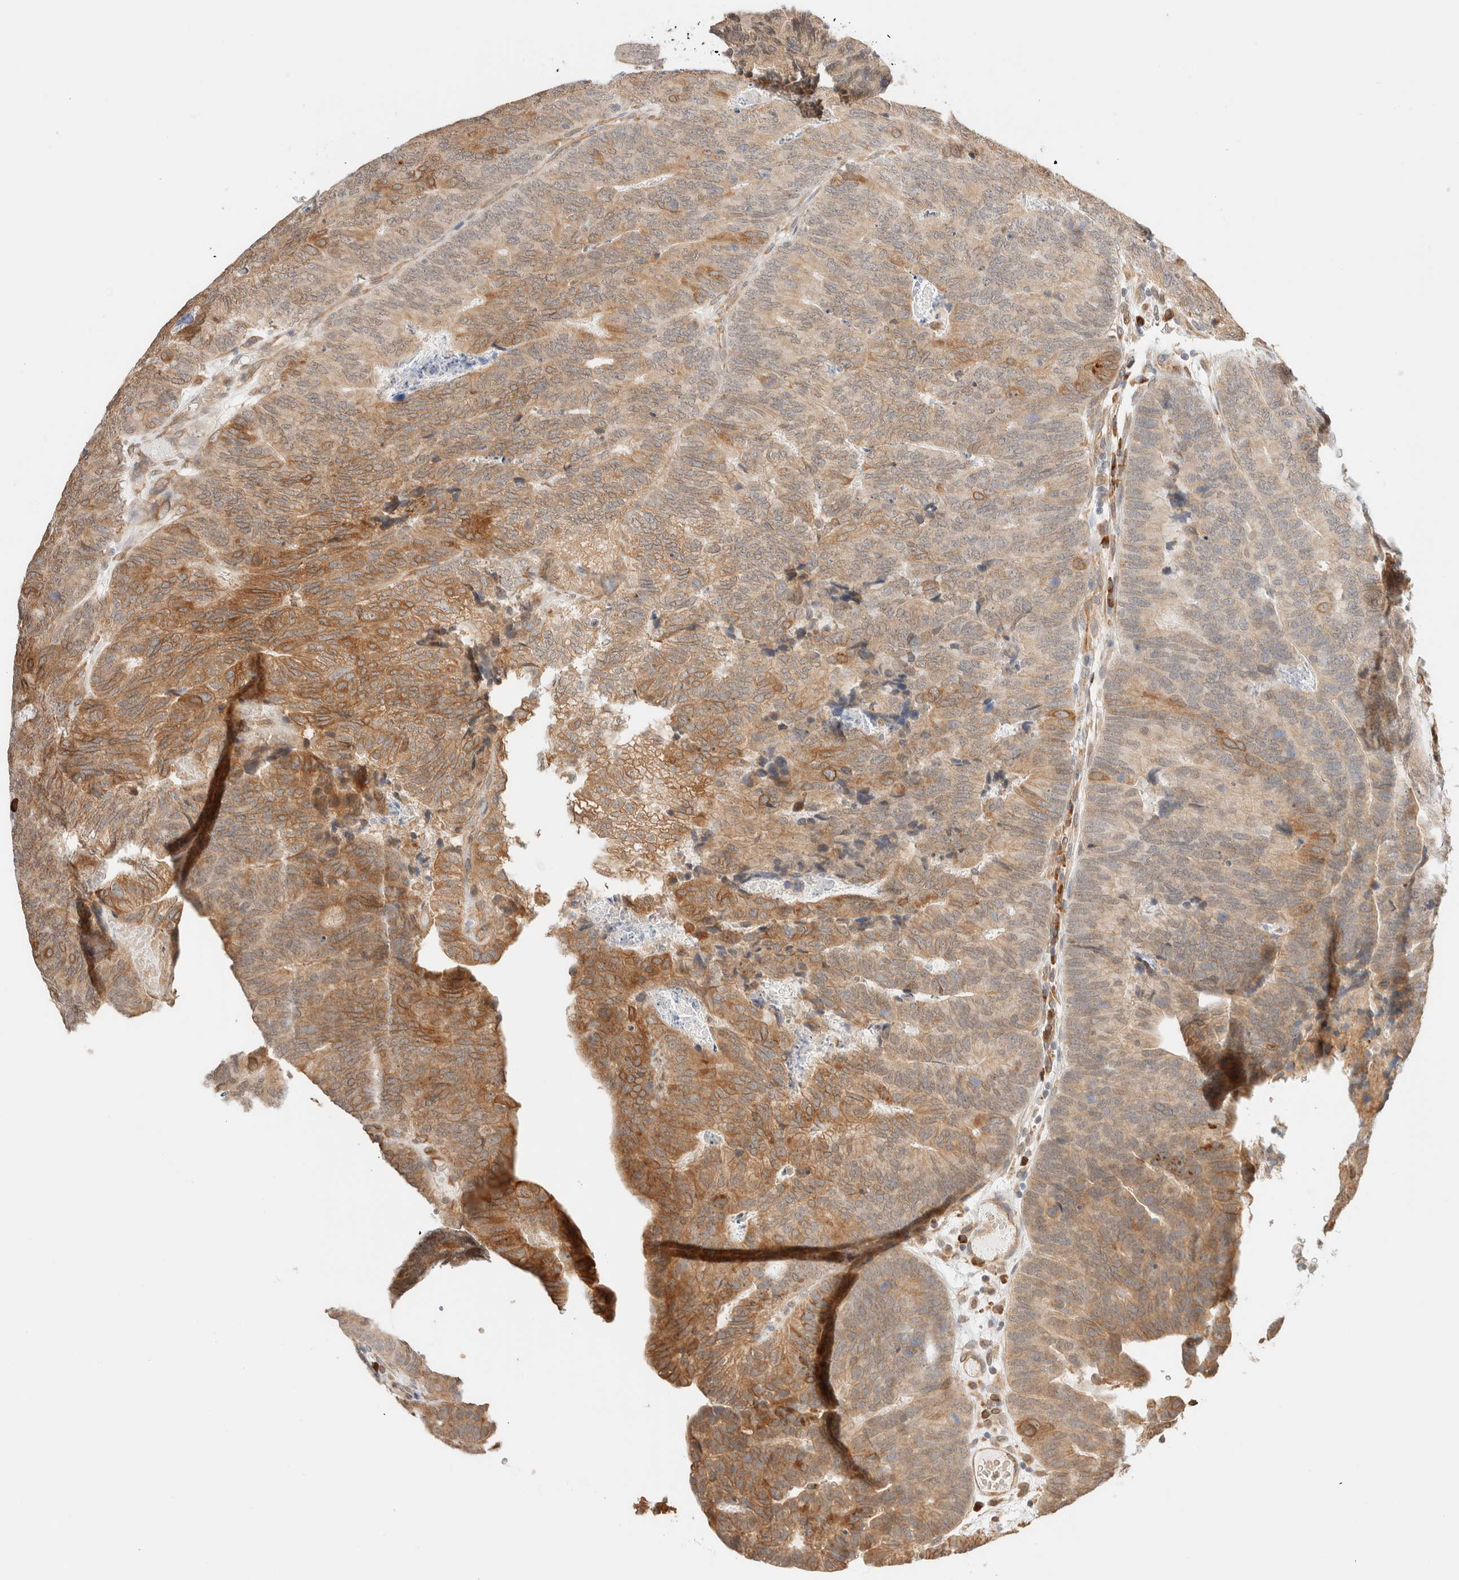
{"staining": {"intensity": "moderate", "quantity": "25%-75%", "location": "cytoplasmic/membranous"}, "tissue": "colorectal cancer", "cell_type": "Tumor cells", "image_type": "cancer", "snomed": [{"axis": "morphology", "description": "Adenocarcinoma, NOS"}, {"axis": "topography", "description": "Colon"}], "caption": "Protein staining of colorectal cancer (adenocarcinoma) tissue displays moderate cytoplasmic/membranous staining in about 25%-75% of tumor cells.", "gene": "SYVN1", "patient": {"sex": "female", "age": 67}}